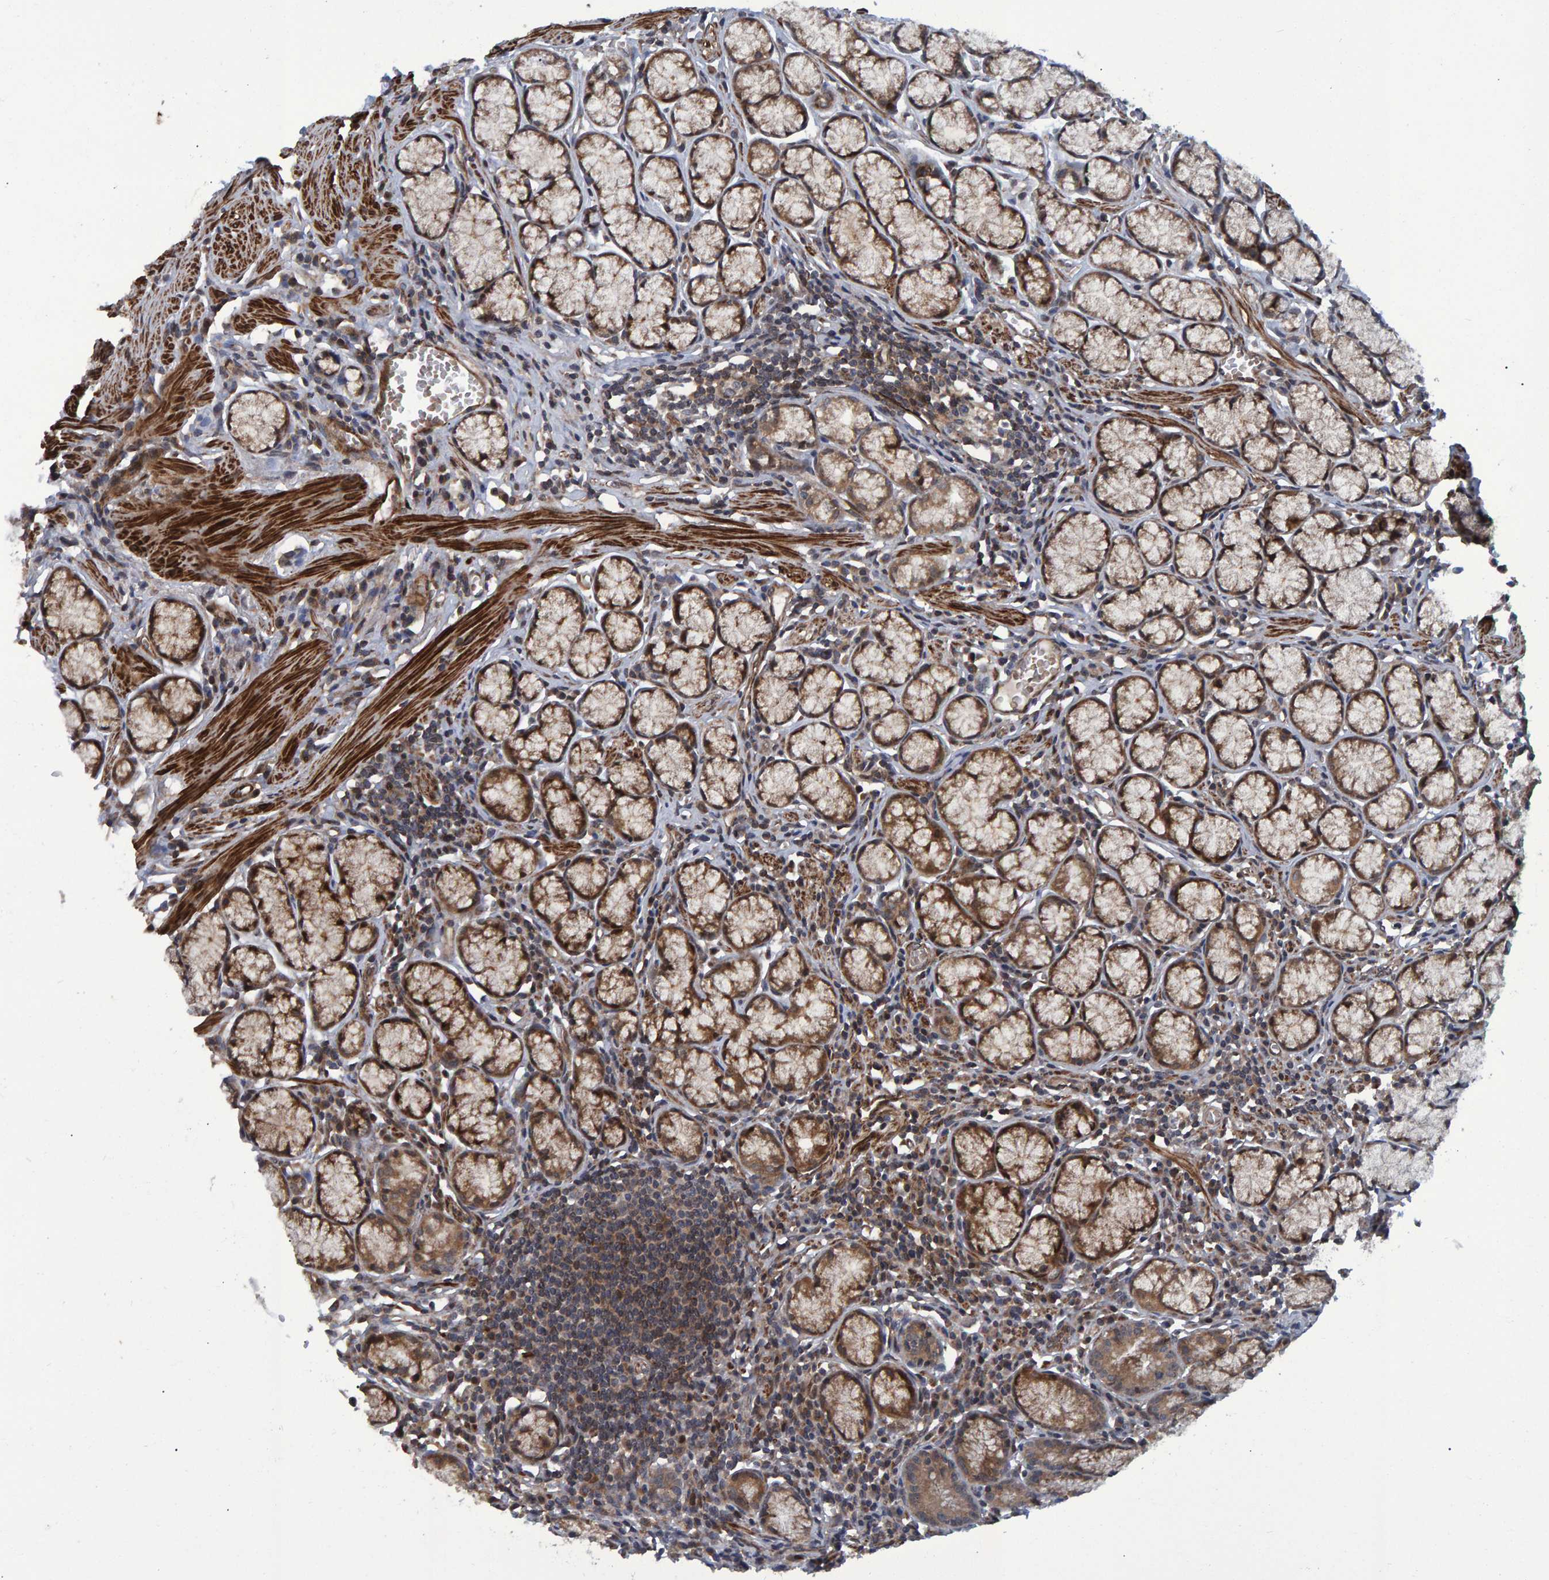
{"staining": {"intensity": "moderate", "quantity": ">75%", "location": "cytoplasmic/membranous"}, "tissue": "stomach", "cell_type": "Glandular cells", "image_type": "normal", "snomed": [{"axis": "morphology", "description": "Normal tissue, NOS"}, {"axis": "topography", "description": "Stomach"}], "caption": "A medium amount of moderate cytoplasmic/membranous expression is seen in approximately >75% of glandular cells in unremarkable stomach. (brown staining indicates protein expression, while blue staining denotes nuclei).", "gene": "ATP6V1H", "patient": {"sex": "male", "age": 55}}